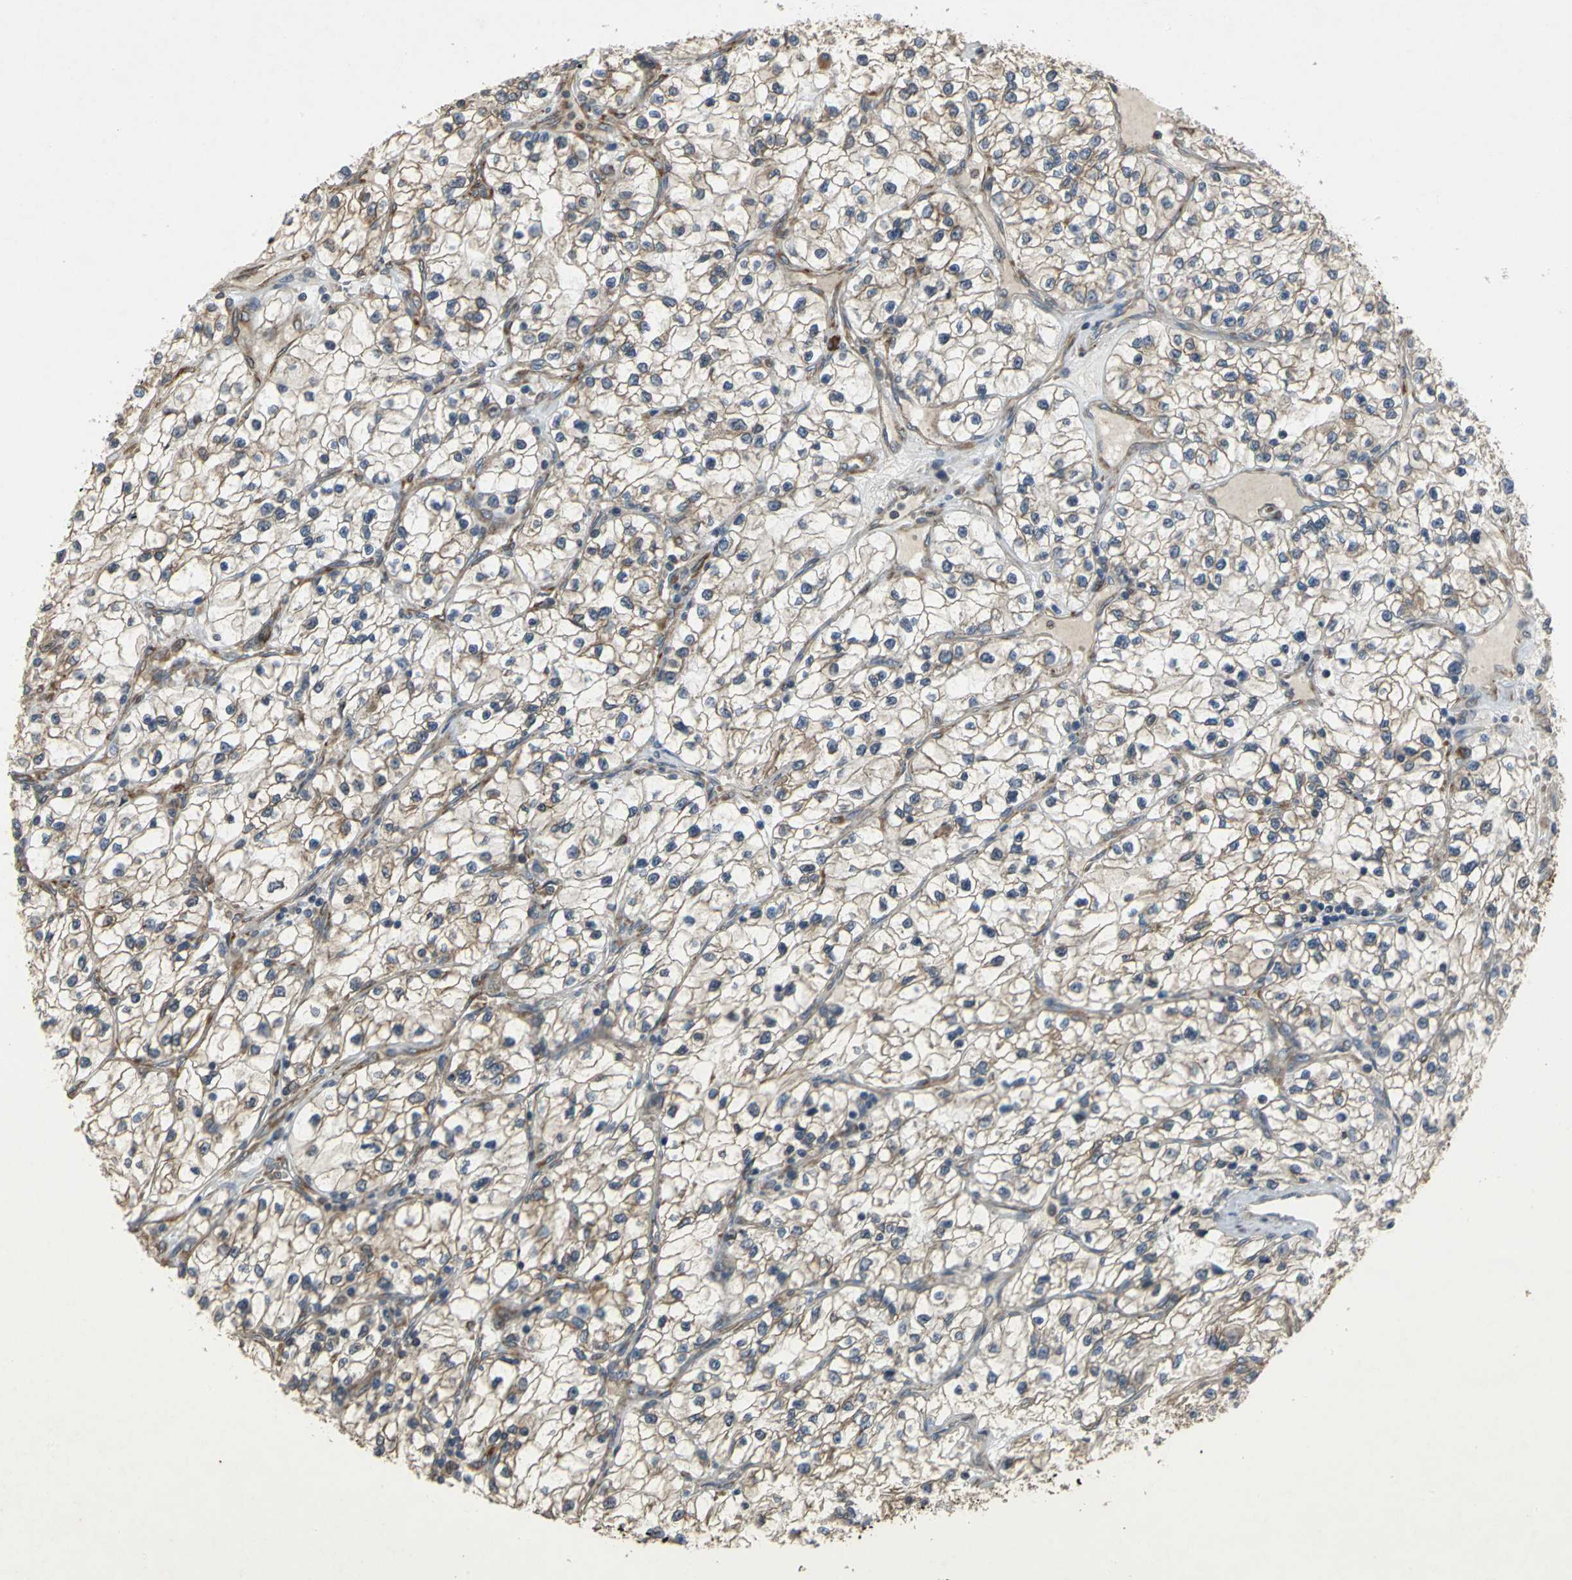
{"staining": {"intensity": "weak", "quantity": "25%-75%", "location": "cytoplasmic/membranous"}, "tissue": "renal cancer", "cell_type": "Tumor cells", "image_type": "cancer", "snomed": [{"axis": "morphology", "description": "Adenocarcinoma, NOS"}, {"axis": "topography", "description": "Kidney"}], "caption": "The histopathology image exhibits staining of renal cancer, revealing weak cytoplasmic/membranous protein expression (brown color) within tumor cells. (DAB (3,3'-diaminobenzidine) IHC with brightfield microscopy, high magnification).", "gene": "SYVN1", "patient": {"sex": "female", "age": 57}}